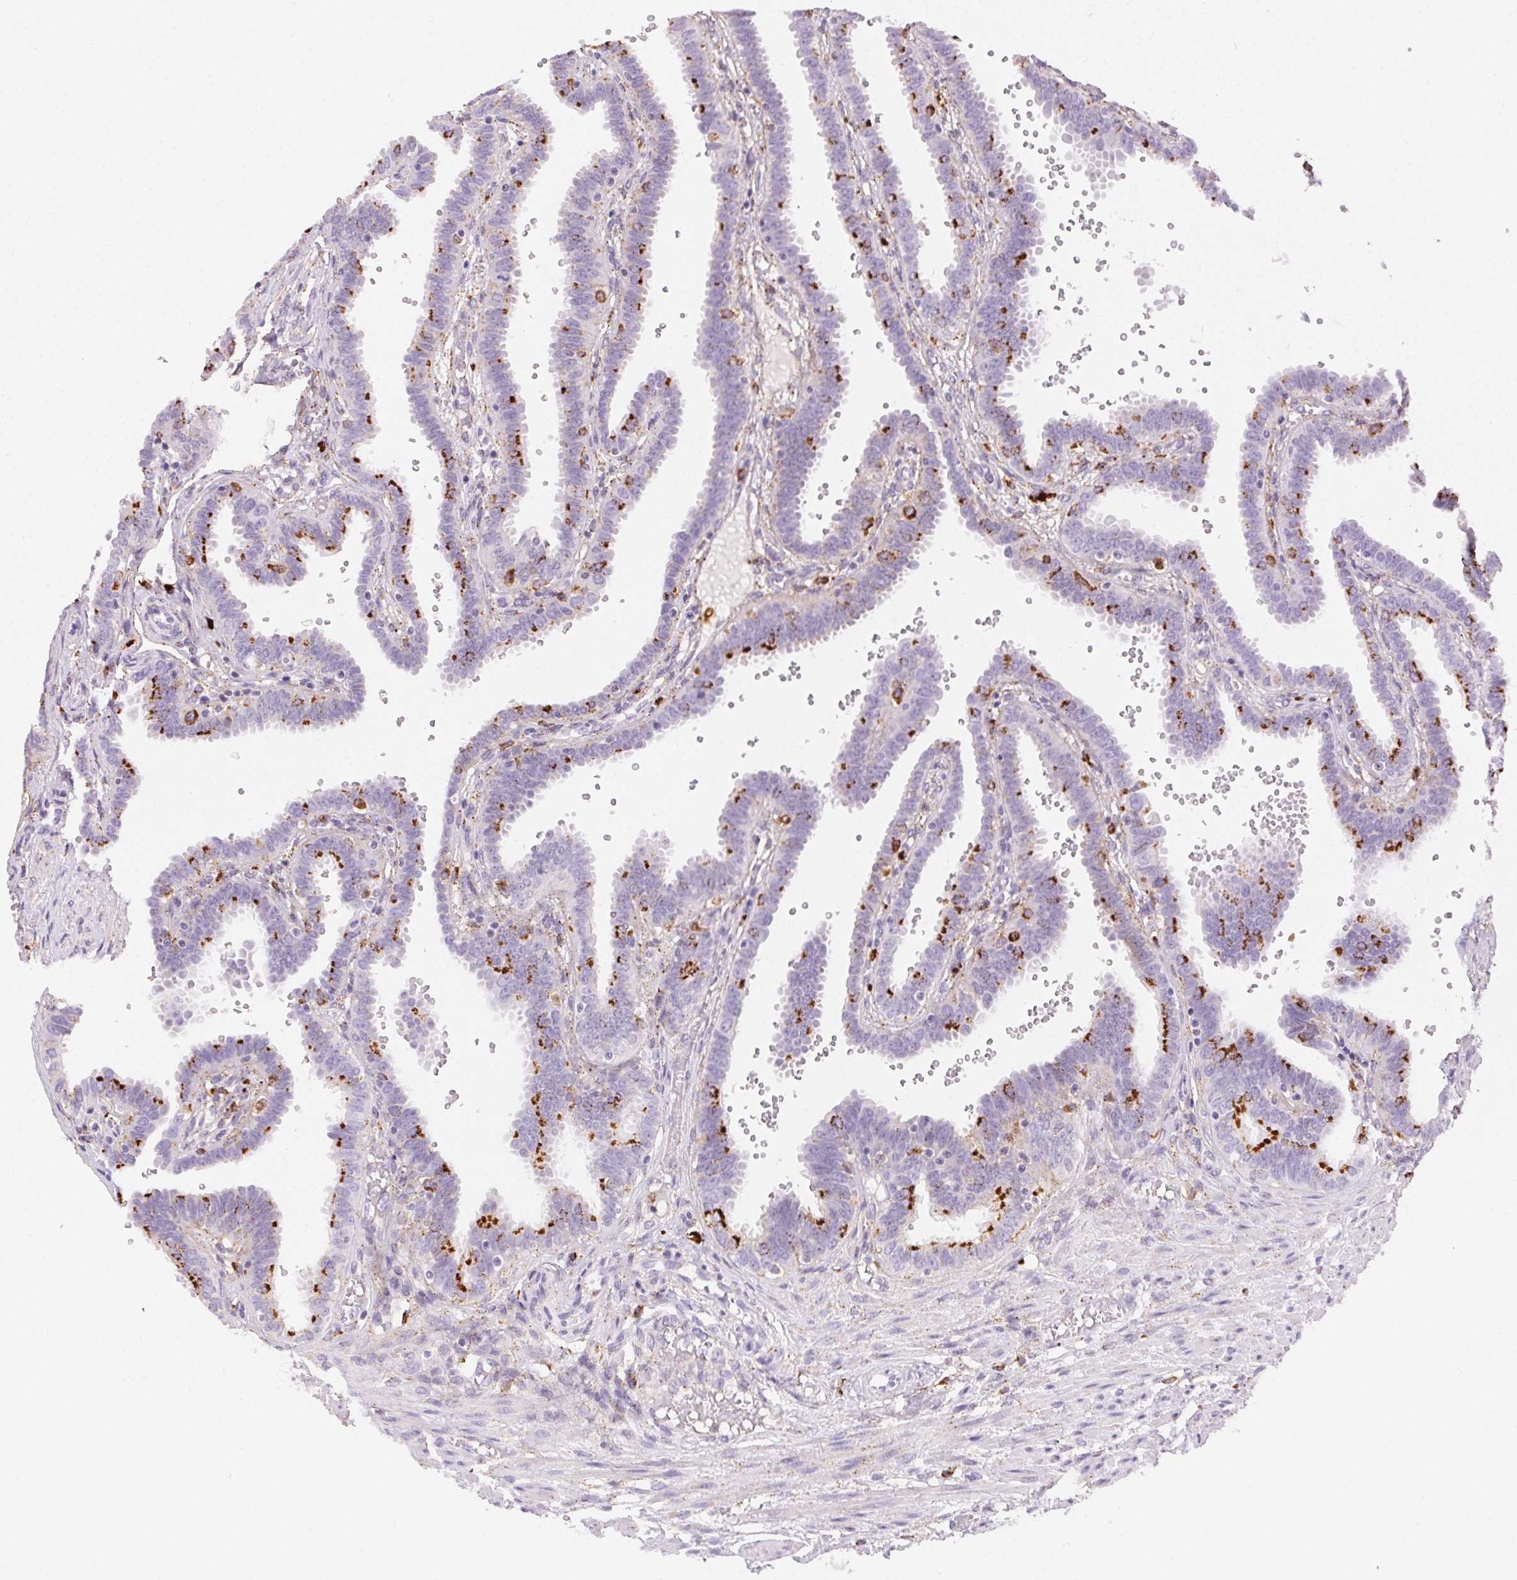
{"staining": {"intensity": "strong", "quantity": "25%-75%", "location": "cytoplasmic/membranous"}, "tissue": "fallopian tube", "cell_type": "Glandular cells", "image_type": "normal", "snomed": [{"axis": "morphology", "description": "Normal tissue, NOS"}, {"axis": "topography", "description": "Fallopian tube"}], "caption": "The image reveals staining of normal fallopian tube, revealing strong cytoplasmic/membranous protein expression (brown color) within glandular cells.", "gene": "SCPEP1", "patient": {"sex": "female", "age": 37}}